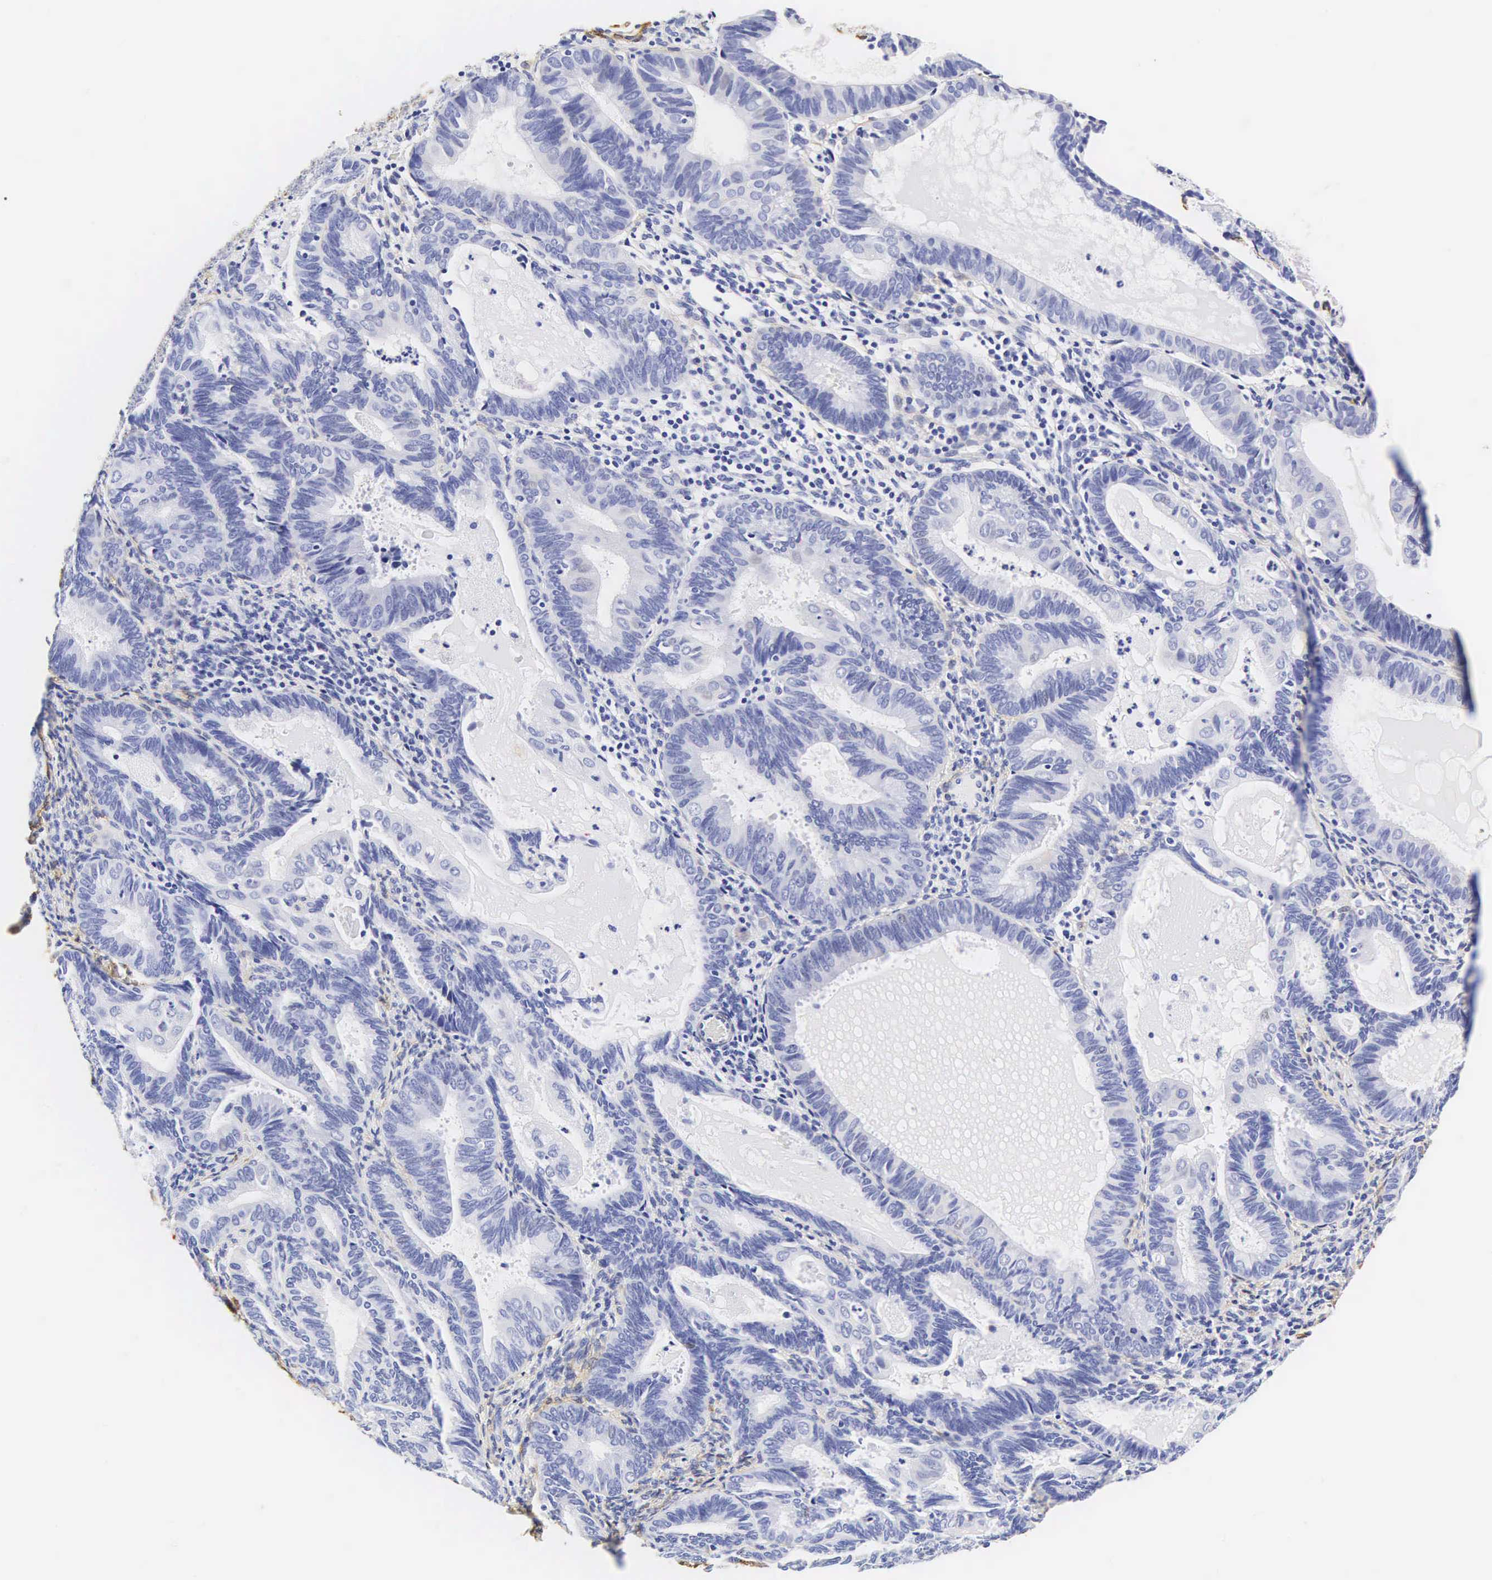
{"staining": {"intensity": "negative", "quantity": "none", "location": "none"}, "tissue": "endometrial cancer", "cell_type": "Tumor cells", "image_type": "cancer", "snomed": [{"axis": "morphology", "description": "Adenocarcinoma, NOS"}, {"axis": "topography", "description": "Endometrium"}], "caption": "Protein analysis of adenocarcinoma (endometrial) shows no significant staining in tumor cells.", "gene": "CNN1", "patient": {"sex": "female", "age": 63}}